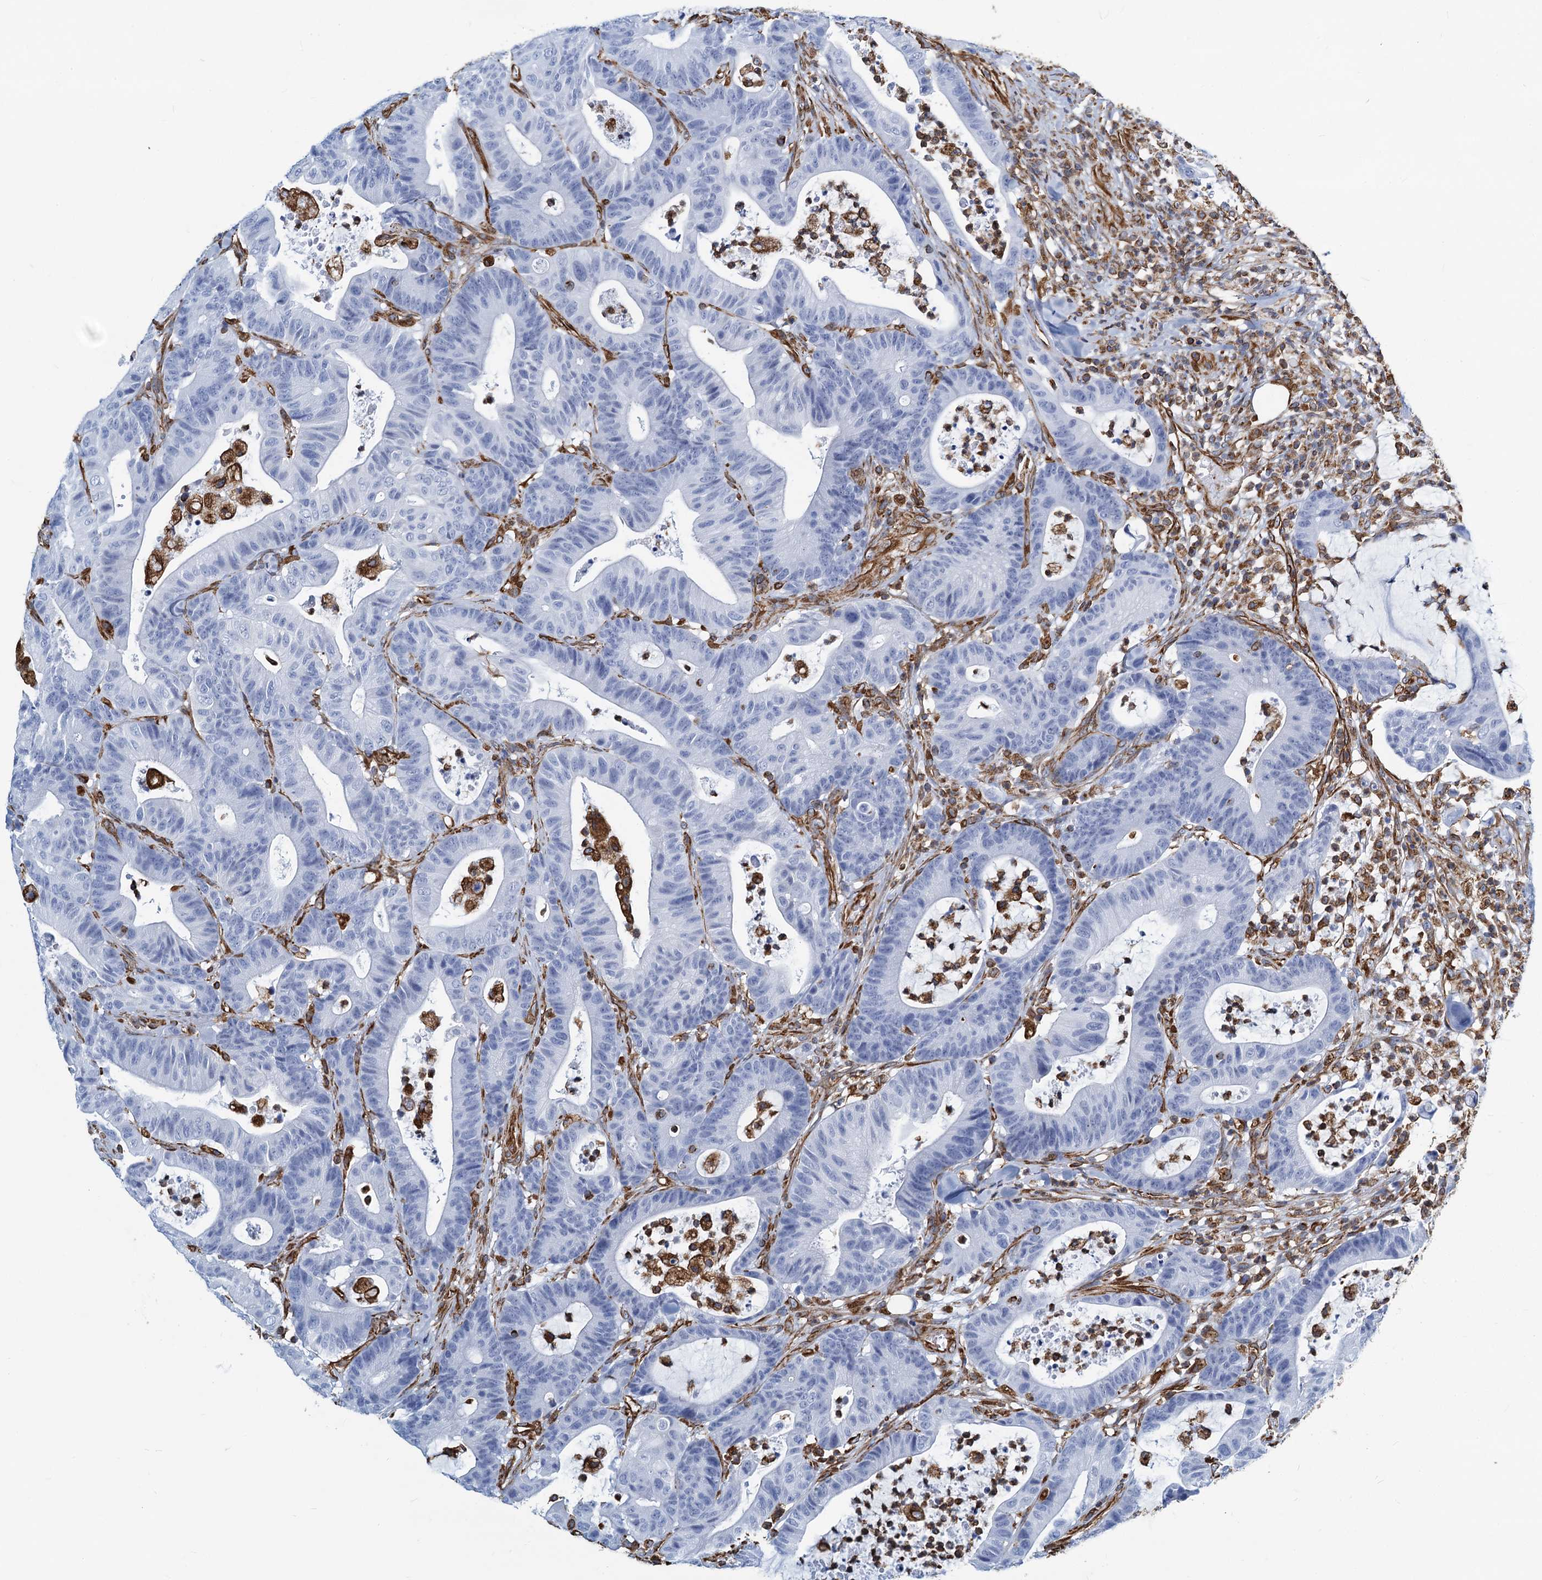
{"staining": {"intensity": "negative", "quantity": "none", "location": "none"}, "tissue": "colorectal cancer", "cell_type": "Tumor cells", "image_type": "cancer", "snomed": [{"axis": "morphology", "description": "Adenocarcinoma, NOS"}, {"axis": "topography", "description": "Colon"}], "caption": "DAB (3,3'-diaminobenzidine) immunohistochemical staining of colorectal cancer (adenocarcinoma) shows no significant expression in tumor cells. (Stains: DAB (3,3'-diaminobenzidine) immunohistochemistry with hematoxylin counter stain, Microscopy: brightfield microscopy at high magnification).", "gene": "PGM2", "patient": {"sex": "female", "age": 84}}